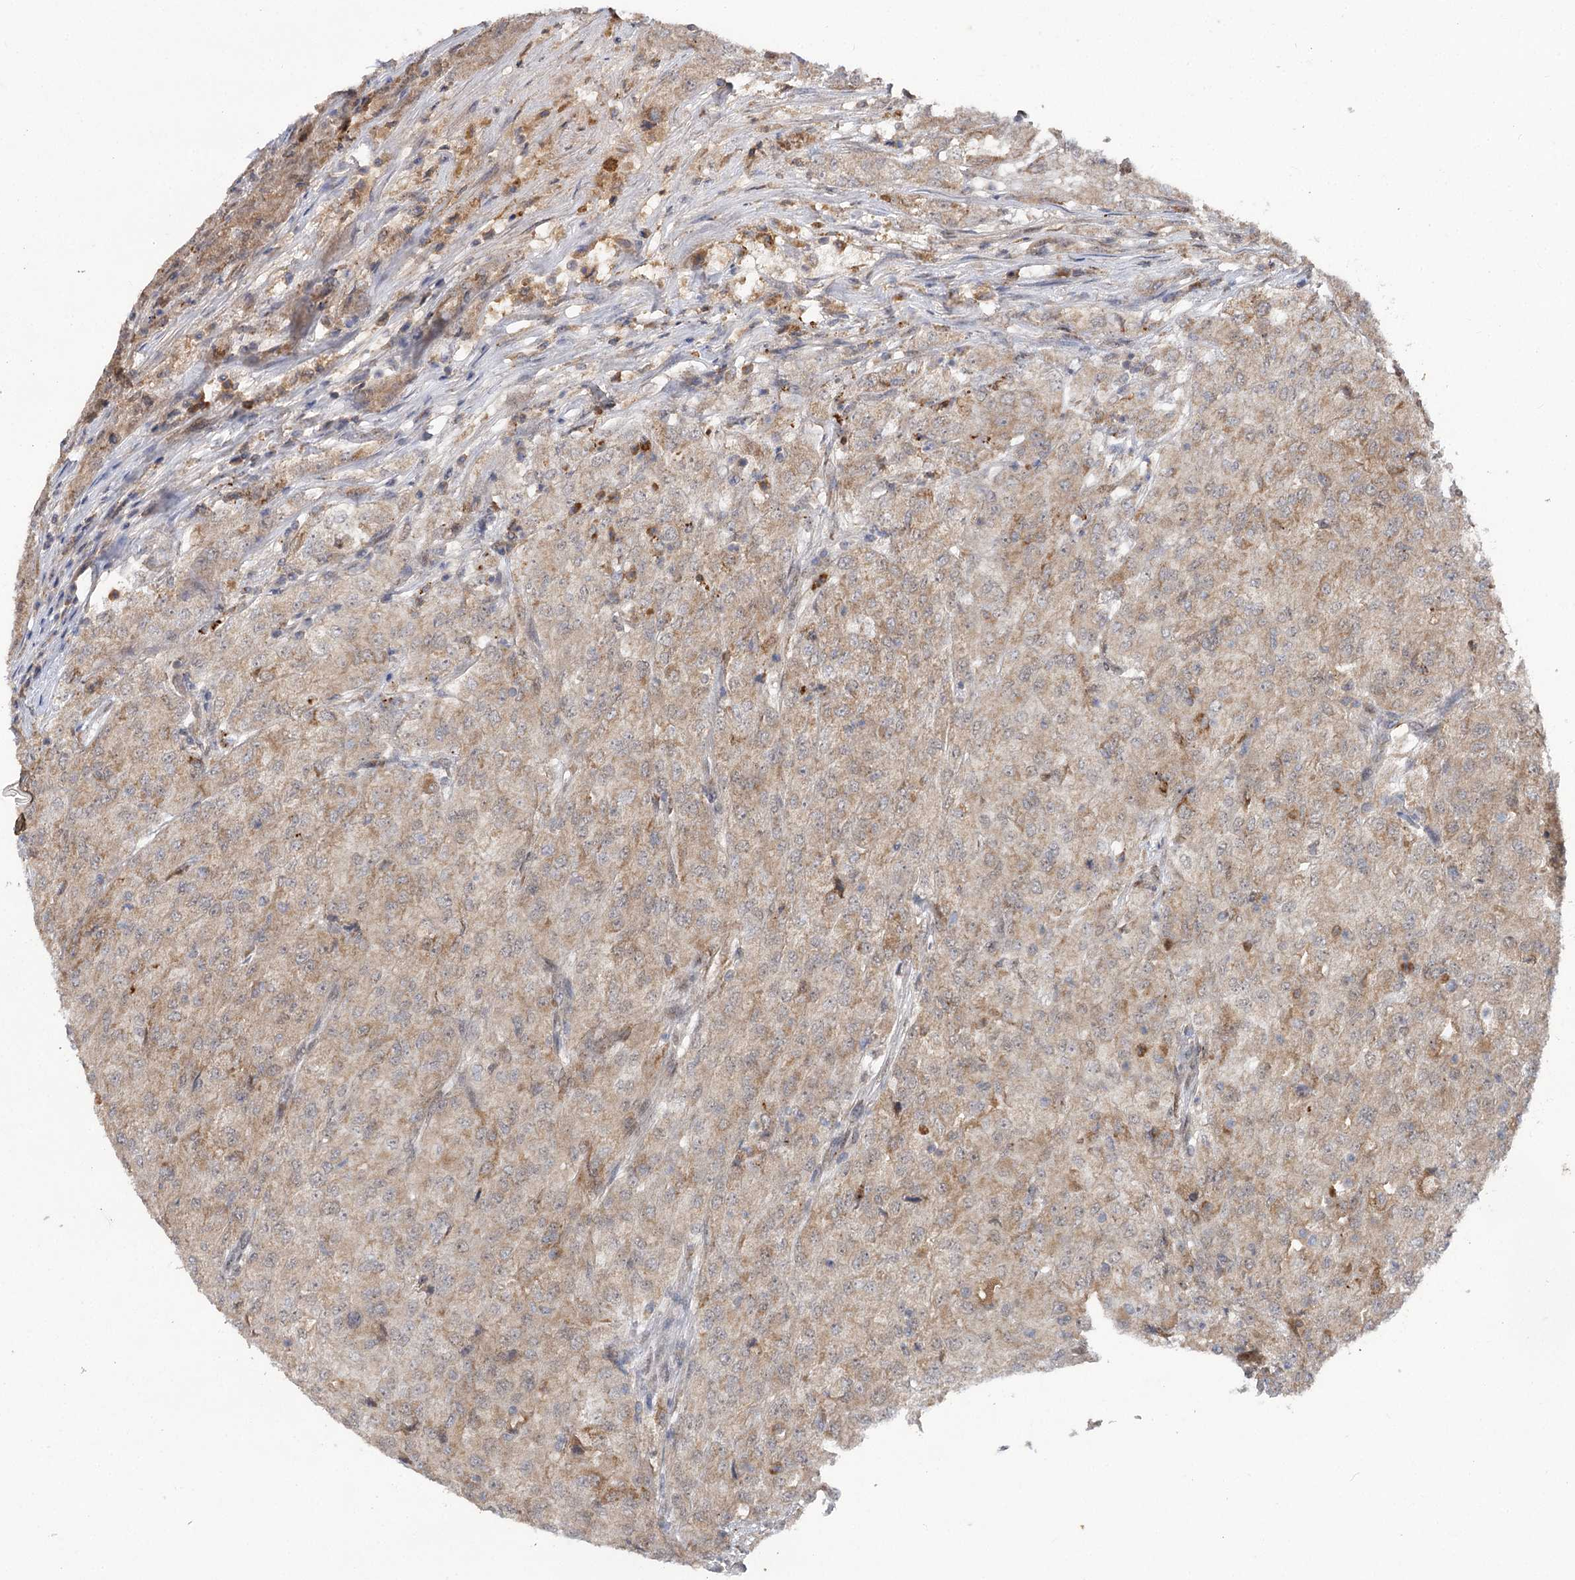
{"staining": {"intensity": "weak", "quantity": "25%-75%", "location": "cytoplasmic/membranous"}, "tissue": "renal cancer", "cell_type": "Tumor cells", "image_type": "cancer", "snomed": [{"axis": "morphology", "description": "Adenocarcinoma, NOS"}, {"axis": "topography", "description": "Kidney"}], "caption": "Brown immunohistochemical staining in adenocarcinoma (renal) demonstrates weak cytoplasmic/membranous staining in about 25%-75% of tumor cells.", "gene": "MSANTD2", "patient": {"sex": "female", "age": 54}}